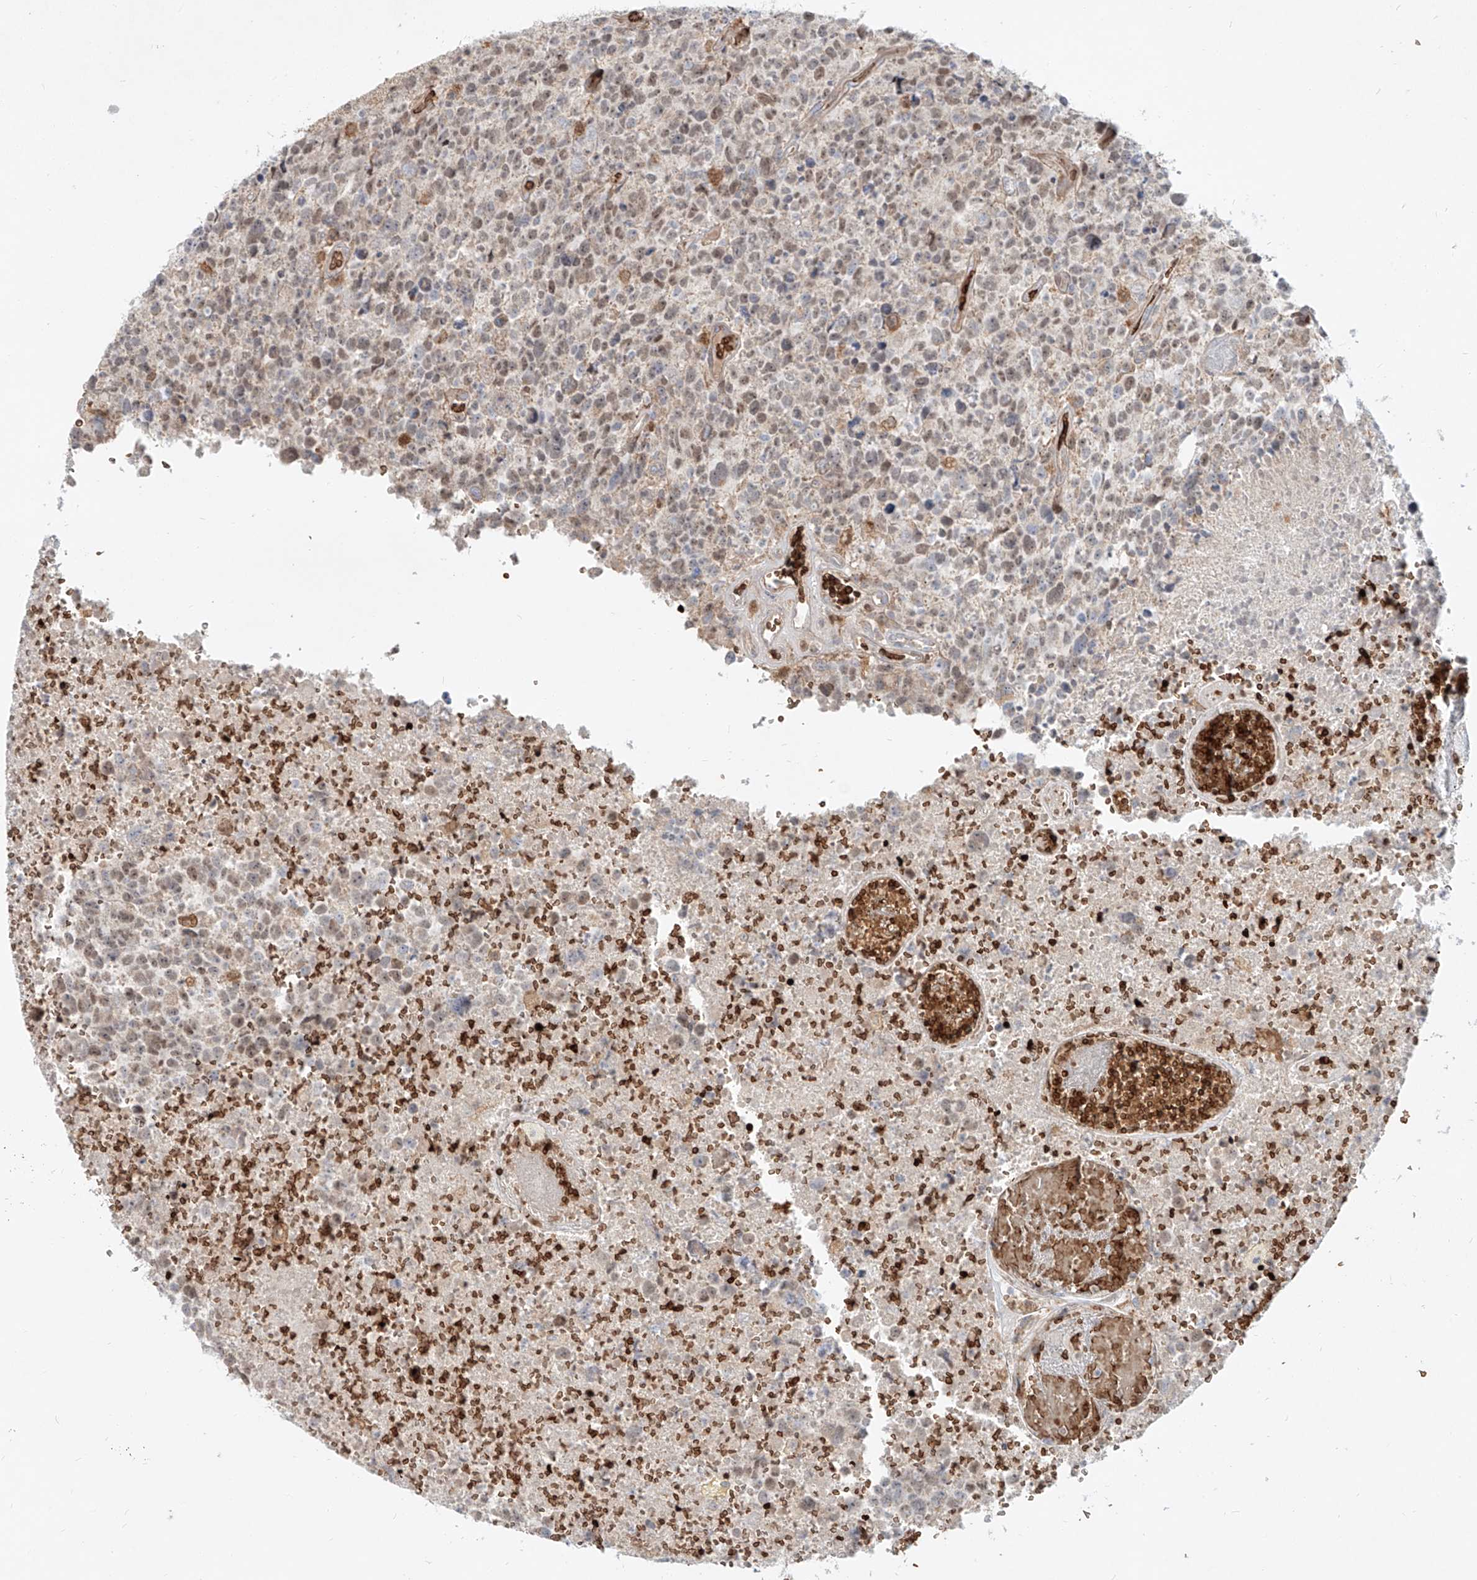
{"staining": {"intensity": "weak", "quantity": "25%-75%", "location": "nuclear"}, "tissue": "glioma", "cell_type": "Tumor cells", "image_type": "cancer", "snomed": [{"axis": "morphology", "description": "Glioma, malignant, High grade"}, {"axis": "topography", "description": "Brain"}], "caption": "A micrograph of human malignant high-grade glioma stained for a protein displays weak nuclear brown staining in tumor cells.", "gene": "FGD2", "patient": {"sex": "male", "age": 69}}